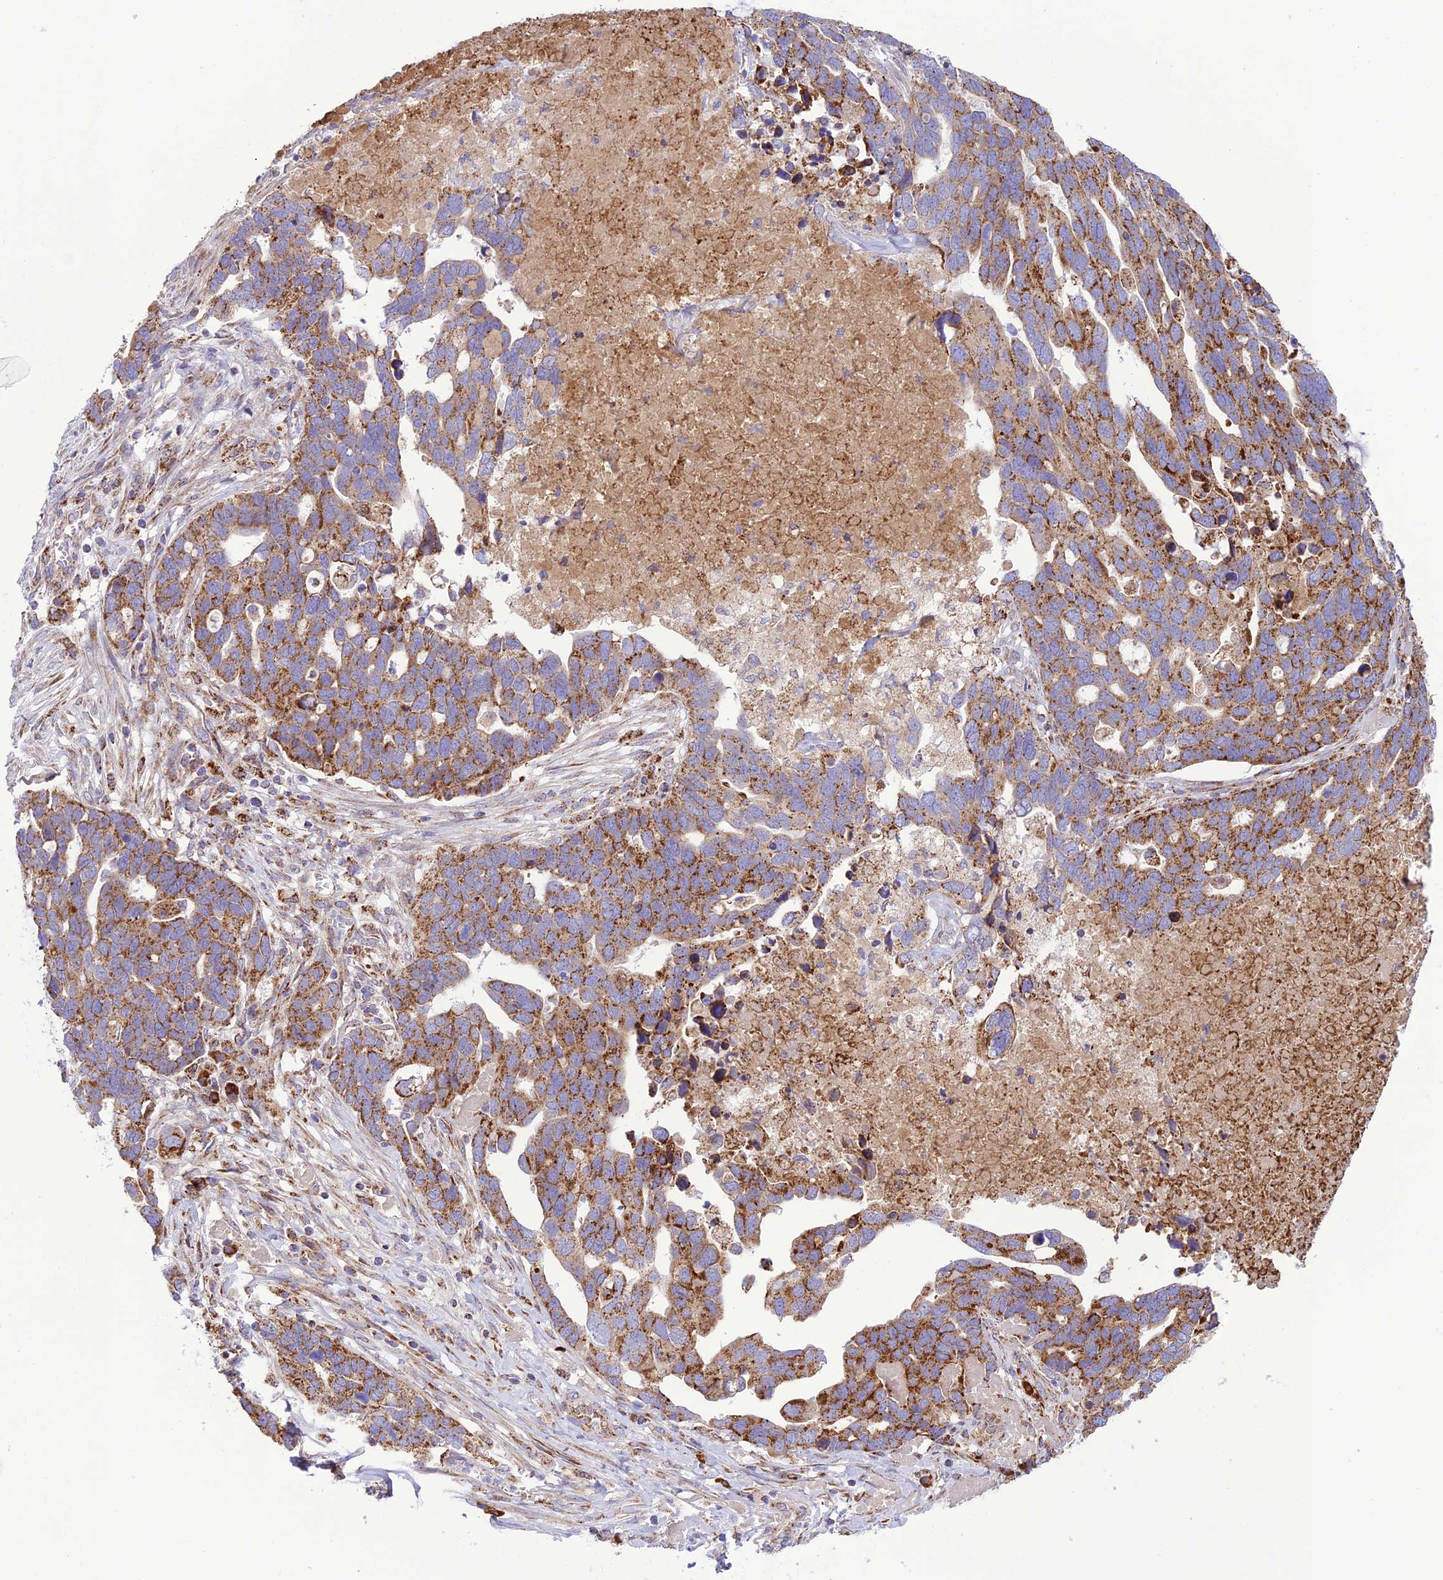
{"staining": {"intensity": "strong", "quantity": "25%-75%", "location": "cytoplasmic/membranous"}, "tissue": "ovarian cancer", "cell_type": "Tumor cells", "image_type": "cancer", "snomed": [{"axis": "morphology", "description": "Cystadenocarcinoma, serous, NOS"}, {"axis": "topography", "description": "Ovary"}], "caption": "Protein staining by IHC reveals strong cytoplasmic/membranous expression in approximately 25%-75% of tumor cells in ovarian cancer.", "gene": "UAP1L1", "patient": {"sex": "female", "age": 54}}